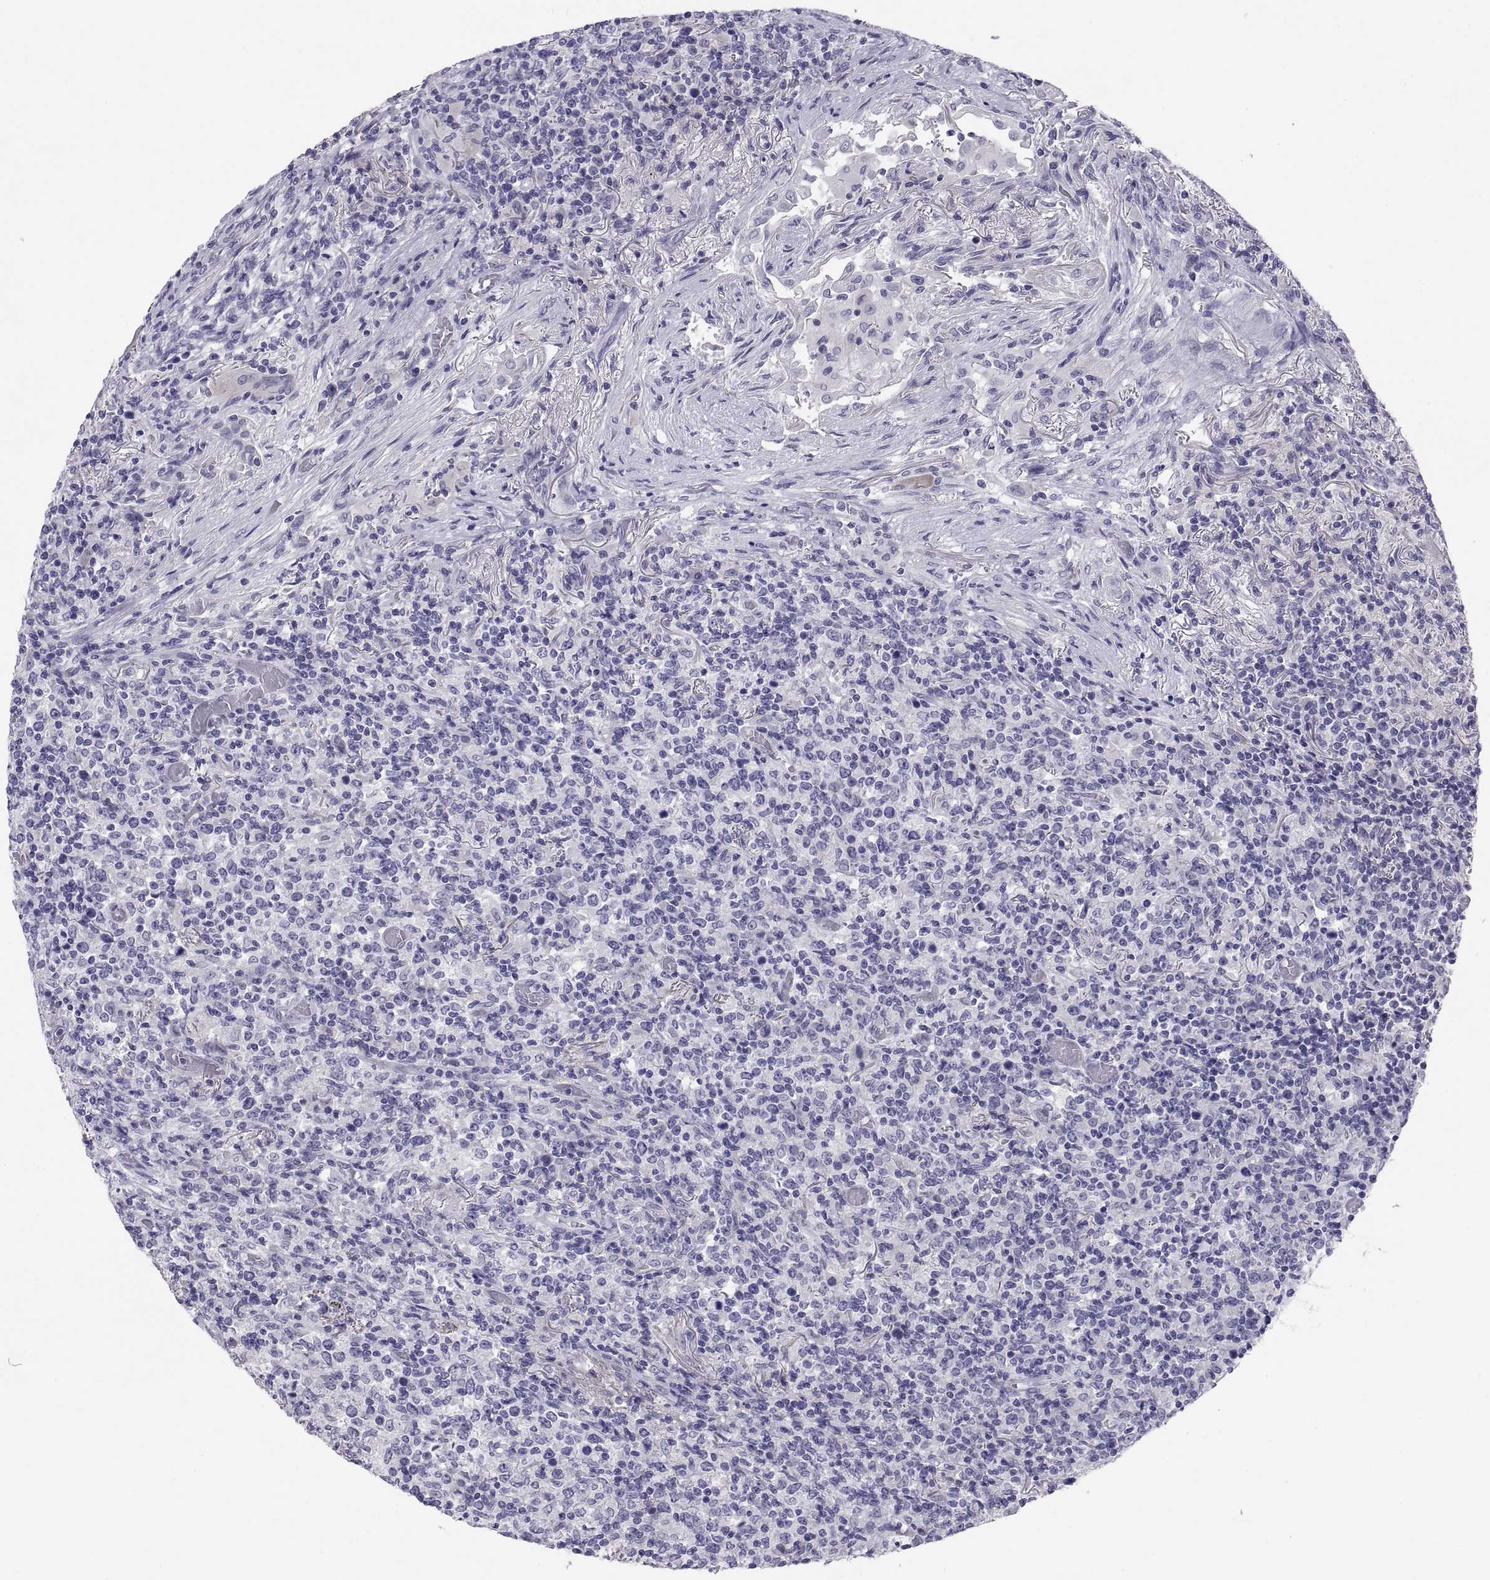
{"staining": {"intensity": "negative", "quantity": "none", "location": "none"}, "tissue": "lymphoma", "cell_type": "Tumor cells", "image_type": "cancer", "snomed": [{"axis": "morphology", "description": "Malignant lymphoma, non-Hodgkin's type, High grade"}, {"axis": "topography", "description": "Lung"}], "caption": "Tumor cells are negative for protein expression in human lymphoma.", "gene": "TEX13A", "patient": {"sex": "male", "age": 79}}